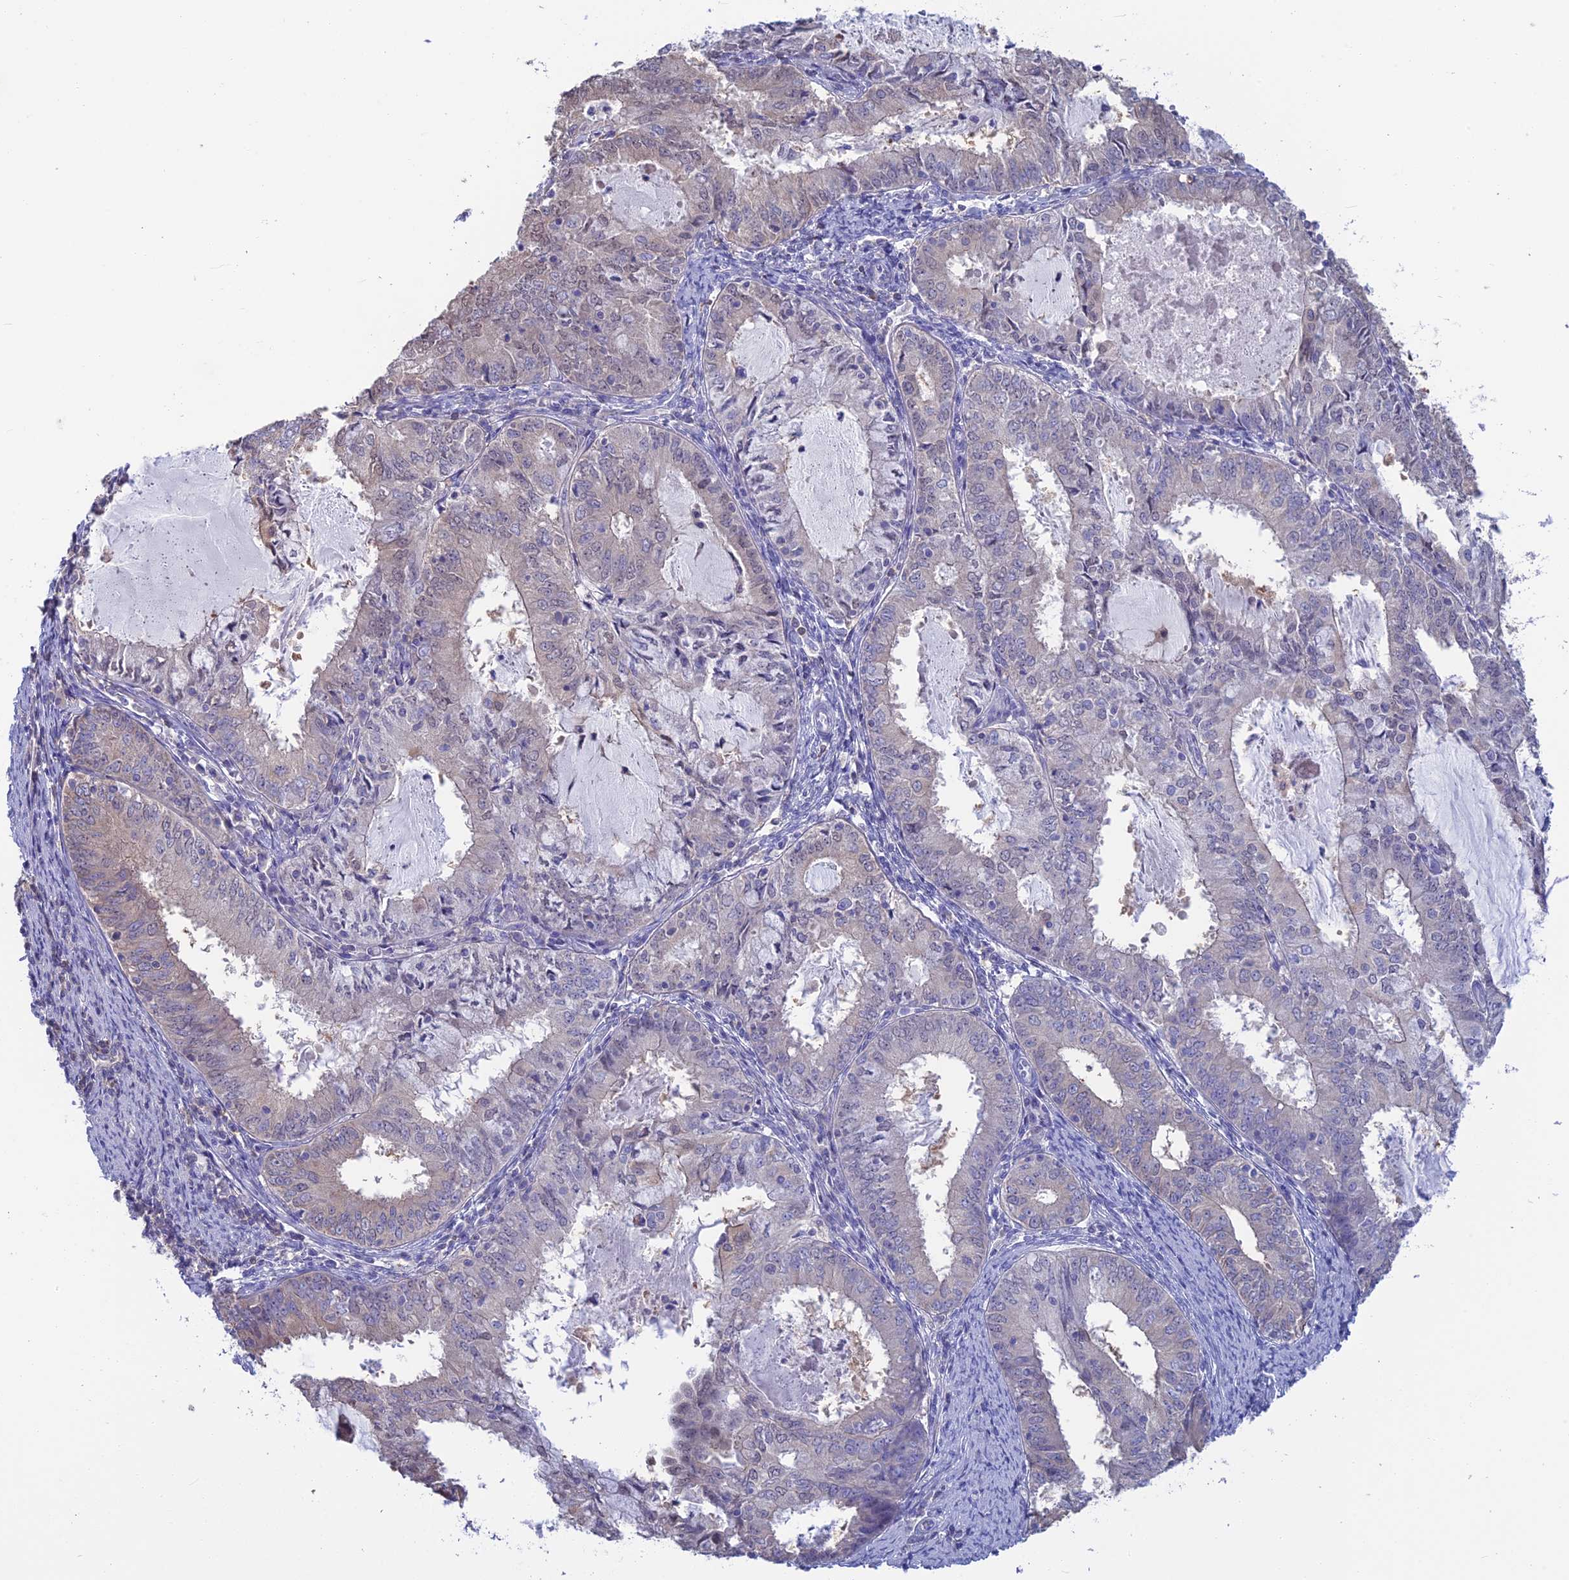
{"staining": {"intensity": "negative", "quantity": "none", "location": "none"}, "tissue": "endometrial cancer", "cell_type": "Tumor cells", "image_type": "cancer", "snomed": [{"axis": "morphology", "description": "Adenocarcinoma, NOS"}, {"axis": "topography", "description": "Endometrium"}], "caption": "The histopathology image demonstrates no significant positivity in tumor cells of endometrial adenocarcinoma.", "gene": "SNAP91", "patient": {"sex": "female", "age": 57}}